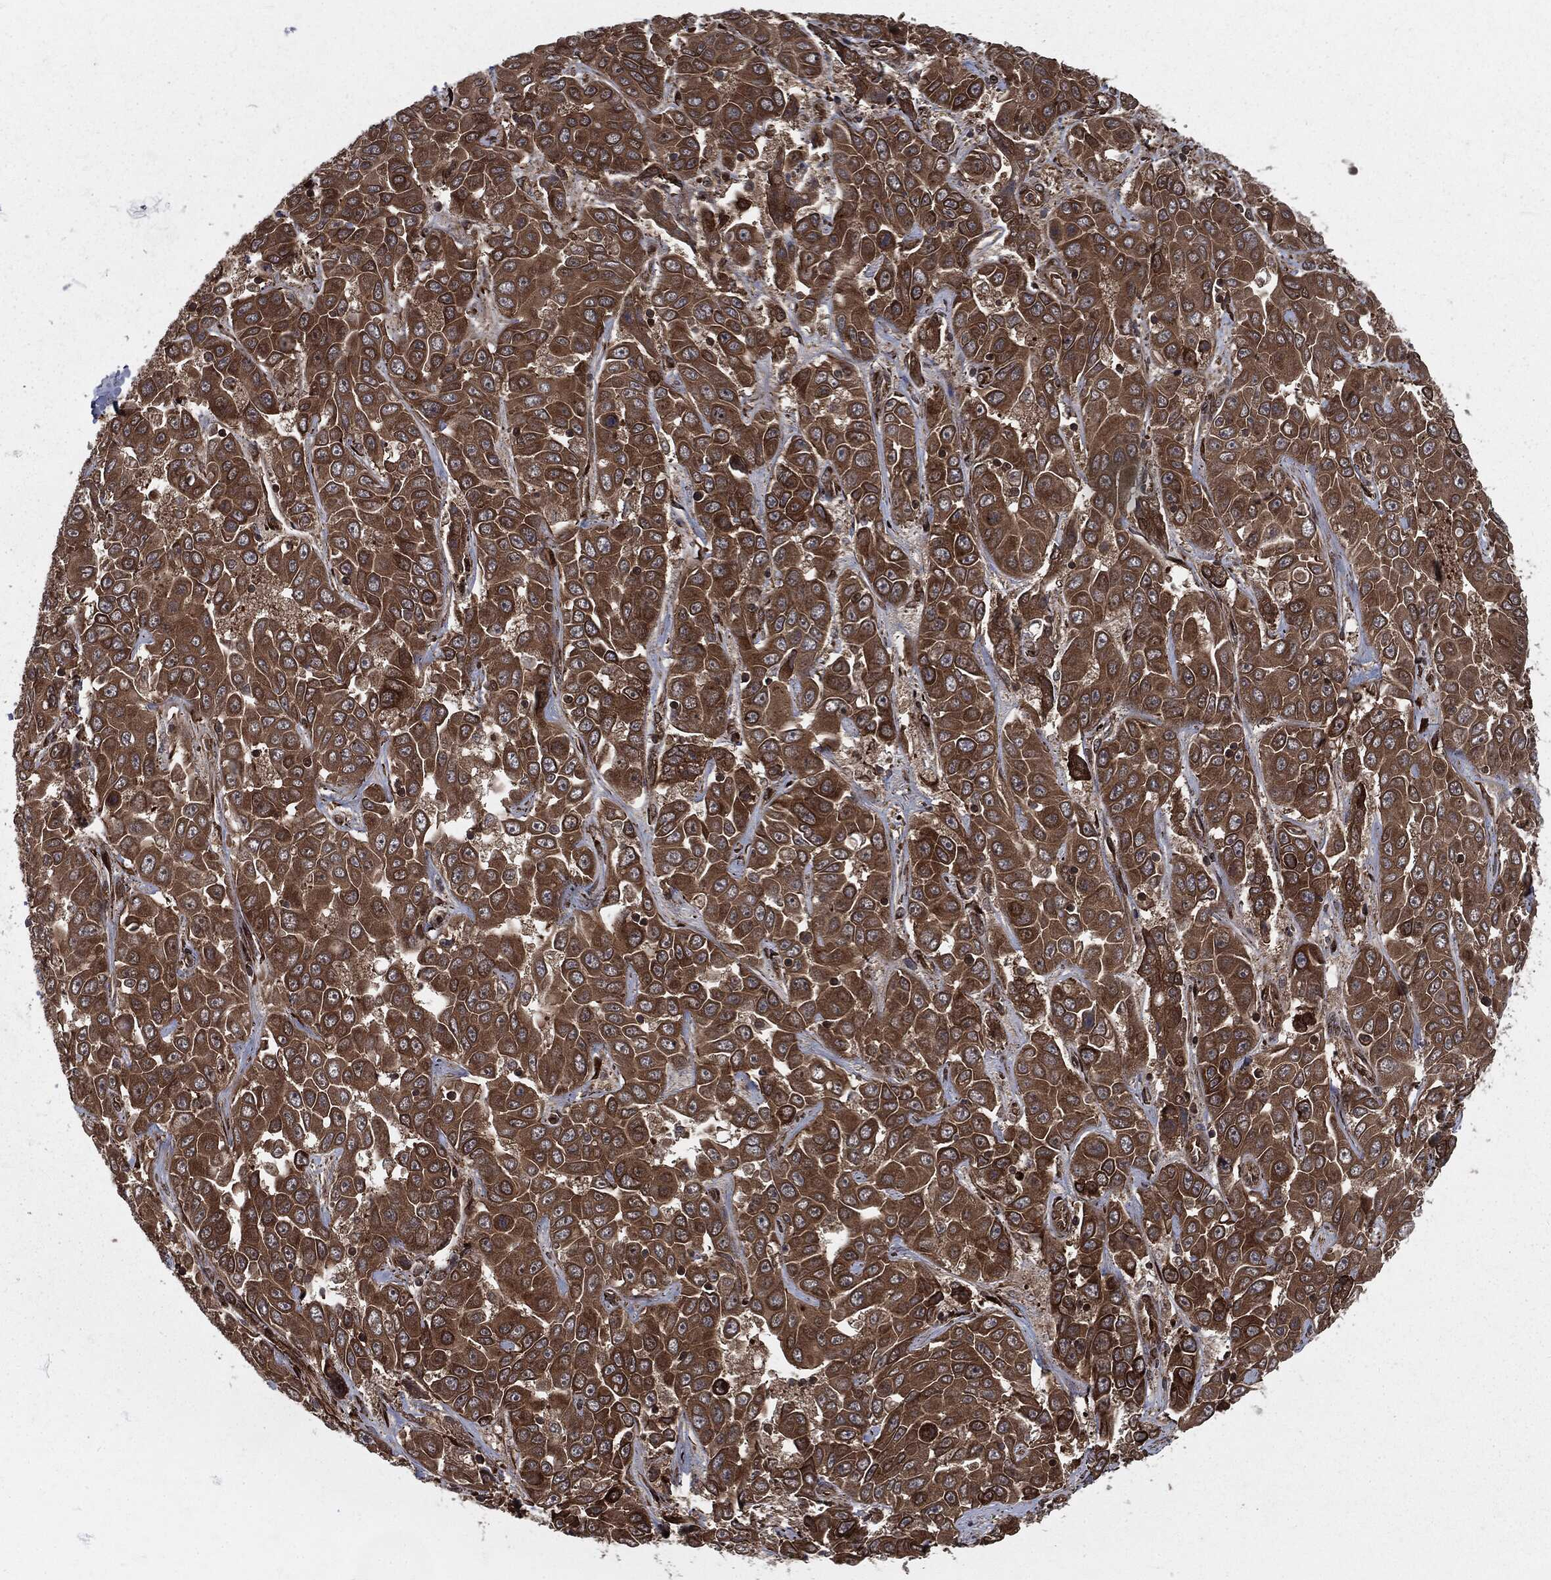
{"staining": {"intensity": "strong", "quantity": ">75%", "location": "cytoplasmic/membranous"}, "tissue": "liver cancer", "cell_type": "Tumor cells", "image_type": "cancer", "snomed": [{"axis": "morphology", "description": "Cholangiocarcinoma"}, {"axis": "topography", "description": "Liver"}], "caption": "Protein staining of liver cancer tissue displays strong cytoplasmic/membranous expression in about >75% of tumor cells. (IHC, brightfield microscopy, high magnification).", "gene": "RANBP9", "patient": {"sex": "female", "age": 52}}